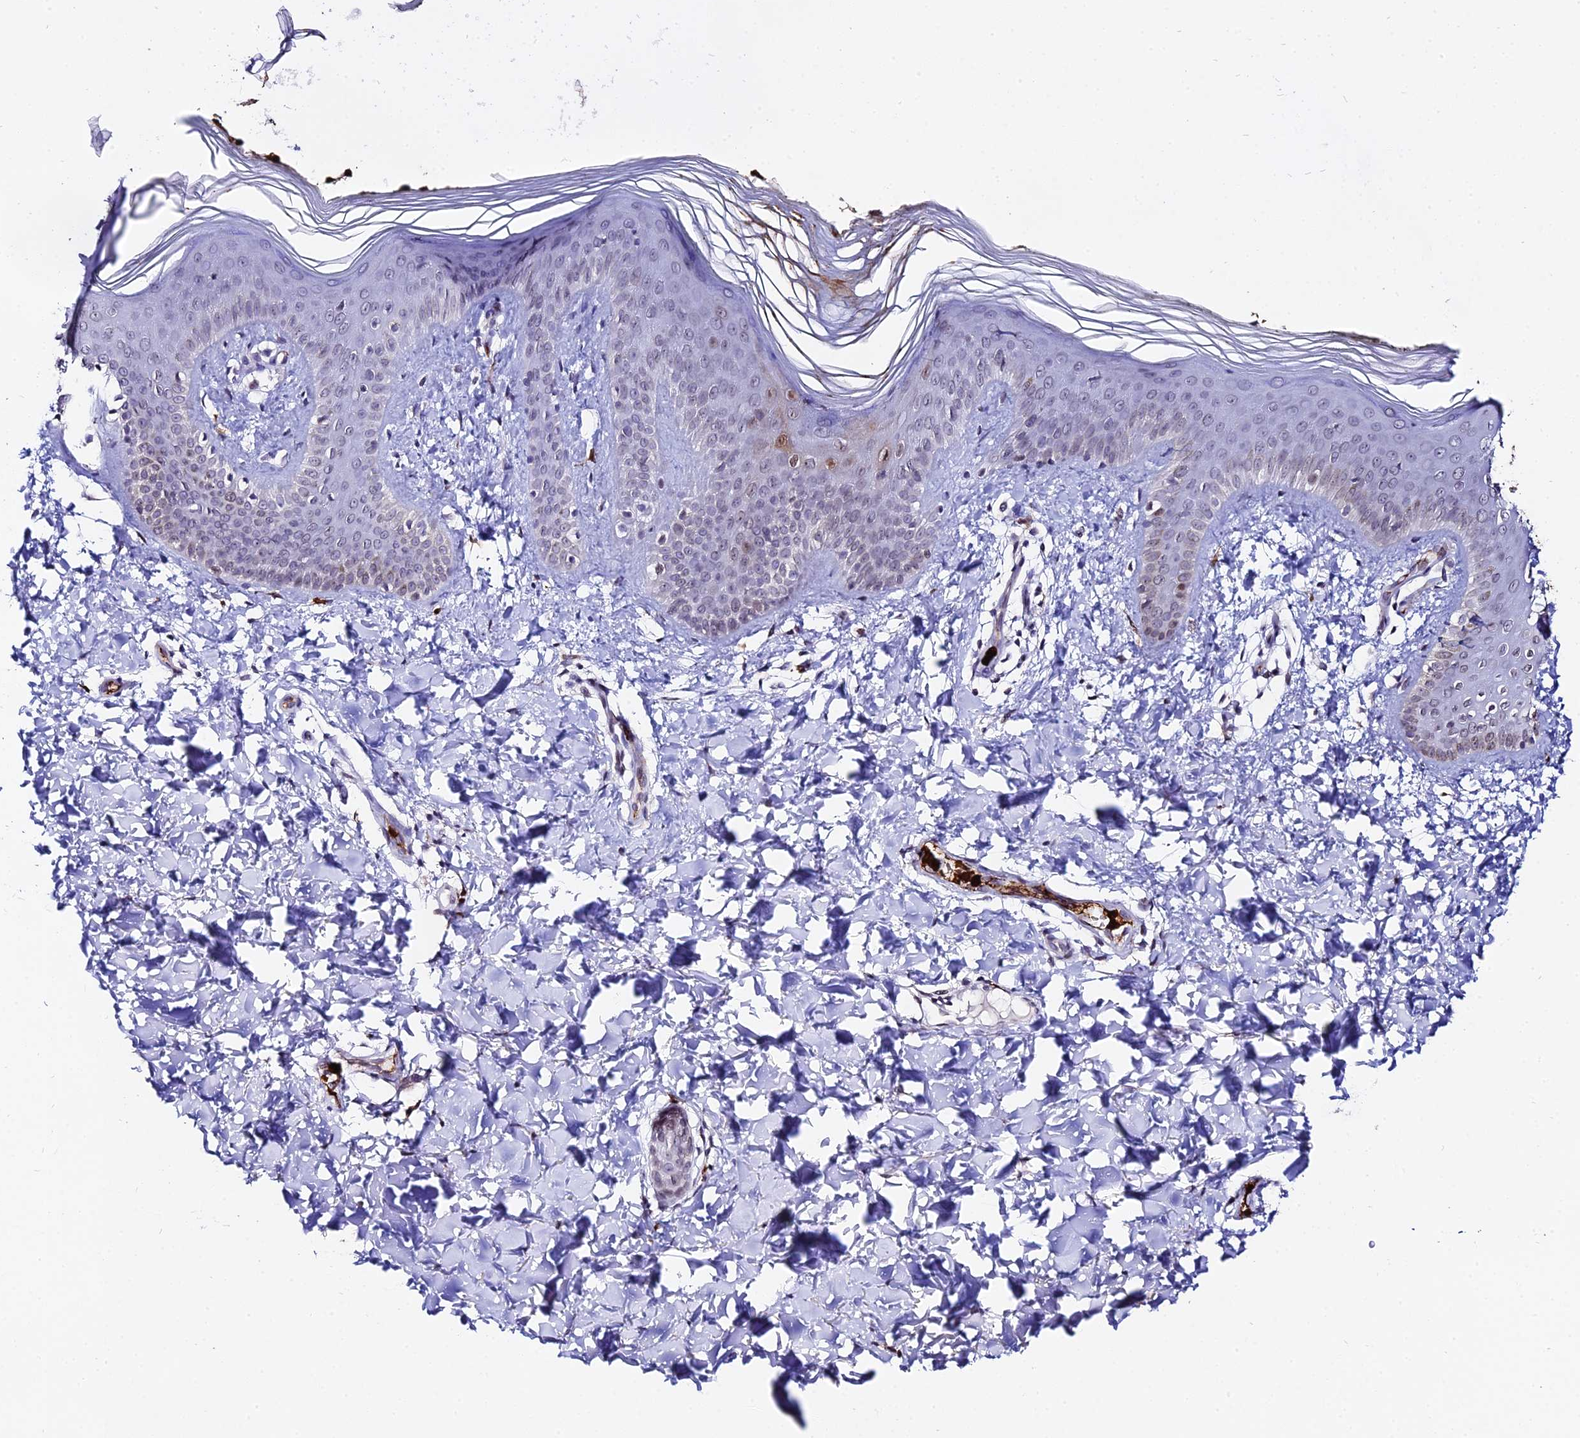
{"staining": {"intensity": "moderate", "quantity": "<25%", "location": "cytoplasmic/membranous,nuclear"}, "tissue": "skin", "cell_type": "Epidermal cells", "image_type": "normal", "snomed": [{"axis": "morphology", "description": "Normal tissue, NOS"}, {"axis": "morphology", "description": "Inflammation, NOS"}, {"axis": "topography", "description": "Soft tissue"}, {"axis": "topography", "description": "Anal"}], "caption": "Immunohistochemistry (IHC) staining of unremarkable skin, which shows low levels of moderate cytoplasmic/membranous,nuclear staining in approximately <25% of epidermal cells indicating moderate cytoplasmic/membranous,nuclear protein expression. The staining was performed using DAB (3,3'-diaminobenzidine) (brown) for protein detection and nuclei were counterstained in hematoxylin (blue).", "gene": "MCM10", "patient": {"sex": "female", "age": 15}}